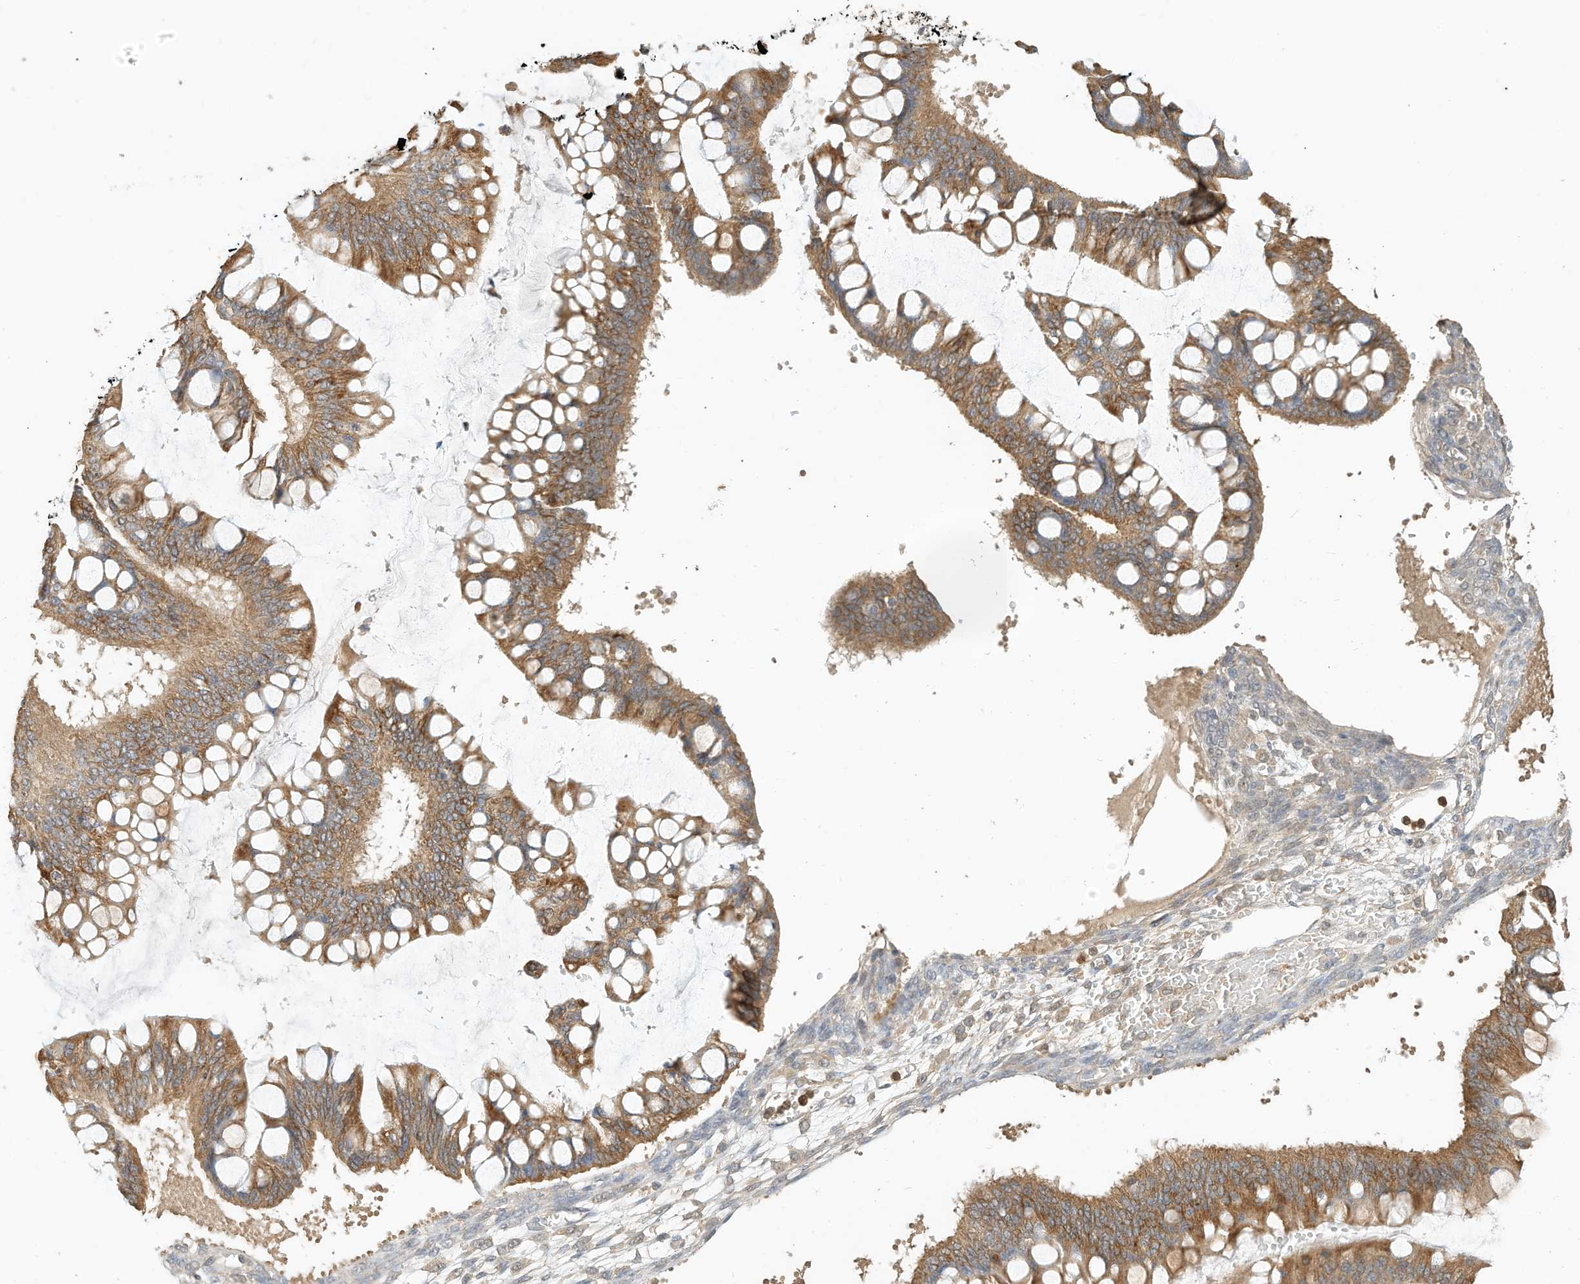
{"staining": {"intensity": "moderate", "quantity": ">75%", "location": "cytoplasmic/membranous"}, "tissue": "ovarian cancer", "cell_type": "Tumor cells", "image_type": "cancer", "snomed": [{"axis": "morphology", "description": "Cystadenocarcinoma, mucinous, NOS"}, {"axis": "topography", "description": "Ovary"}], "caption": "Immunohistochemistry micrograph of ovarian cancer stained for a protein (brown), which exhibits medium levels of moderate cytoplasmic/membranous staining in approximately >75% of tumor cells.", "gene": "OFD1", "patient": {"sex": "female", "age": 73}}